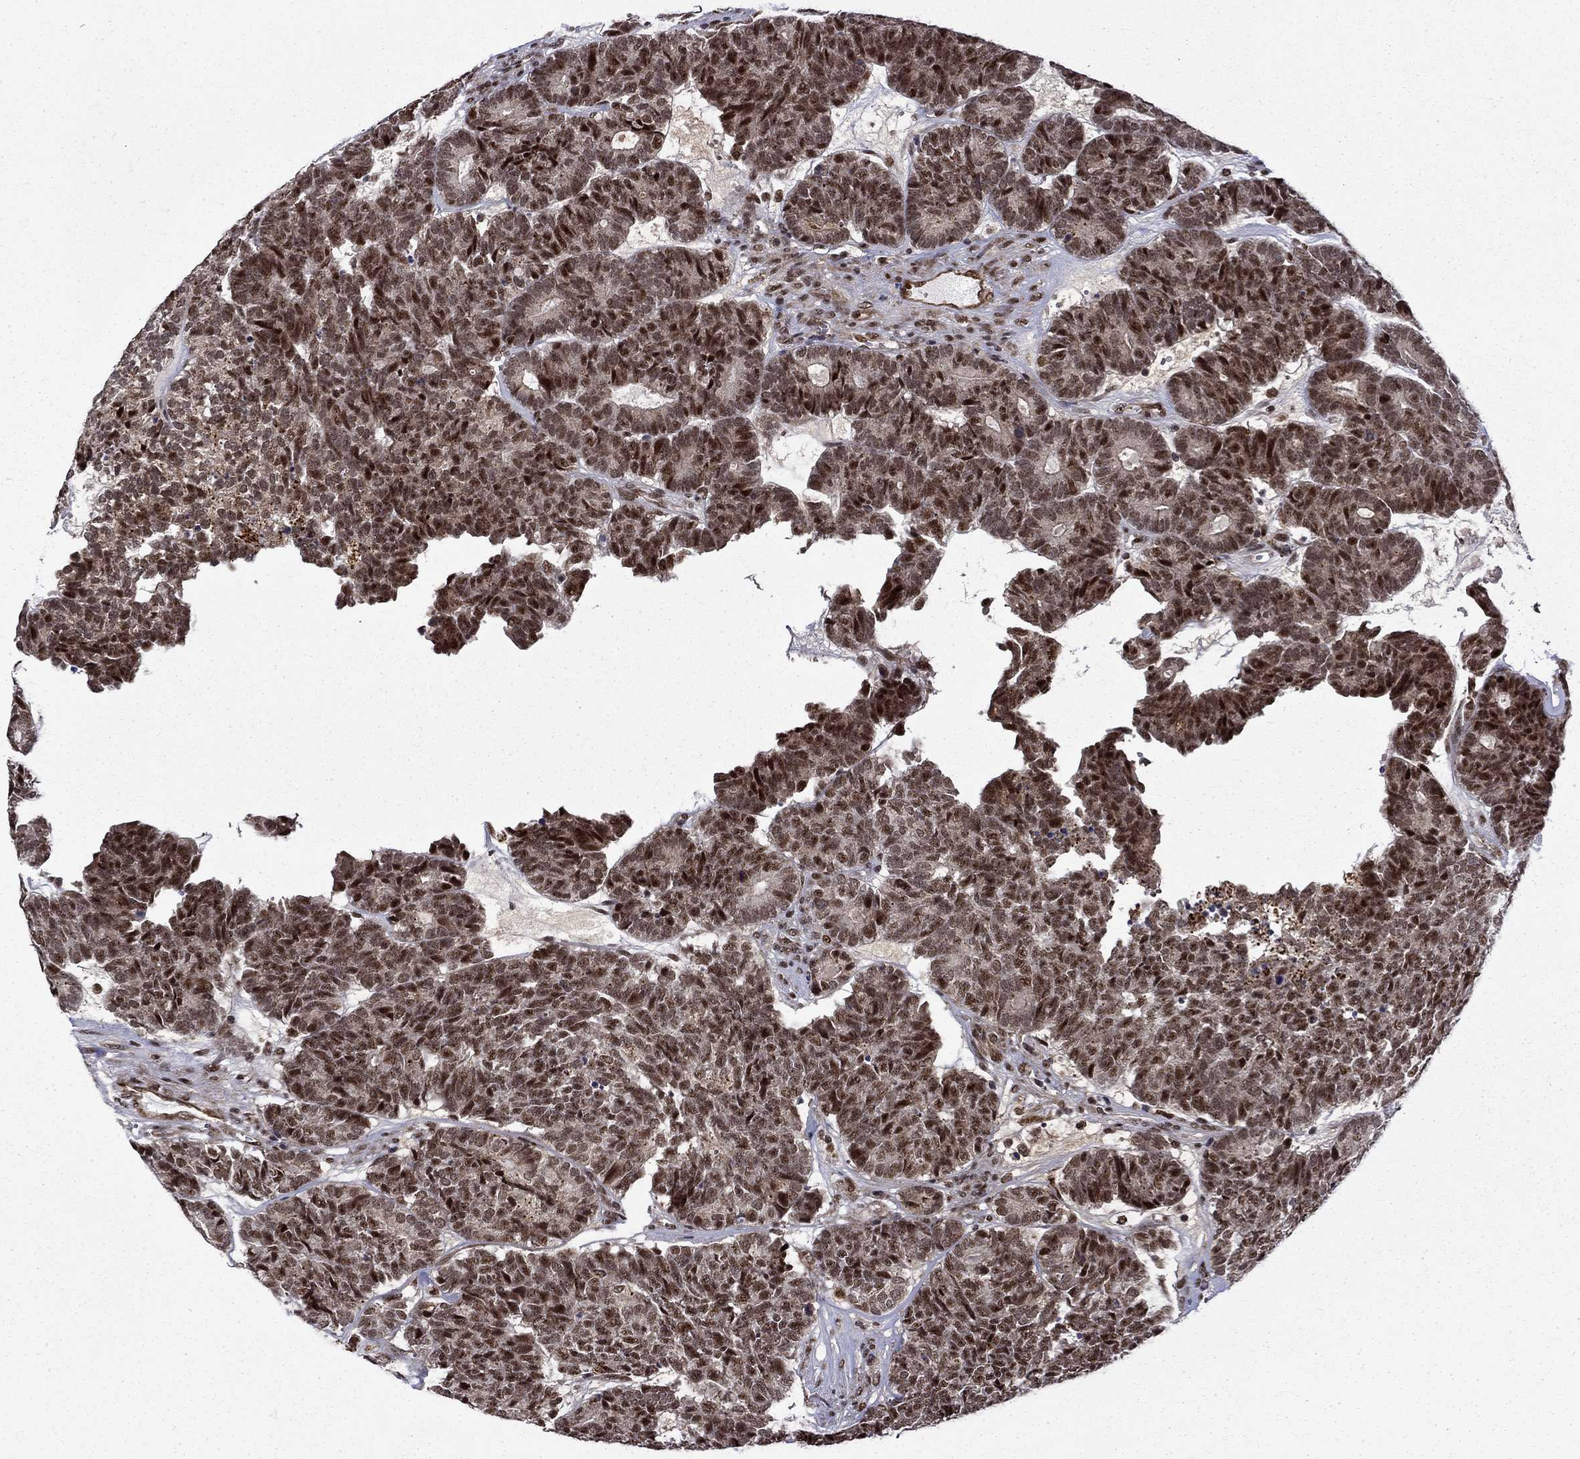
{"staining": {"intensity": "strong", "quantity": "25%-75%", "location": "nuclear"}, "tissue": "head and neck cancer", "cell_type": "Tumor cells", "image_type": "cancer", "snomed": [{"axis": "morphology", "description": "Adenocarcinoma, NOS"}, {"axis": "topography", "description": "Head-Neck"}], "caption": "Tumor cells exhibit high levels of strong nuclear staining in about 25%-75% of cells in head and neck cancer.", "gene": "KPNA3", "patient": {"sex": "female", "age": 81}}